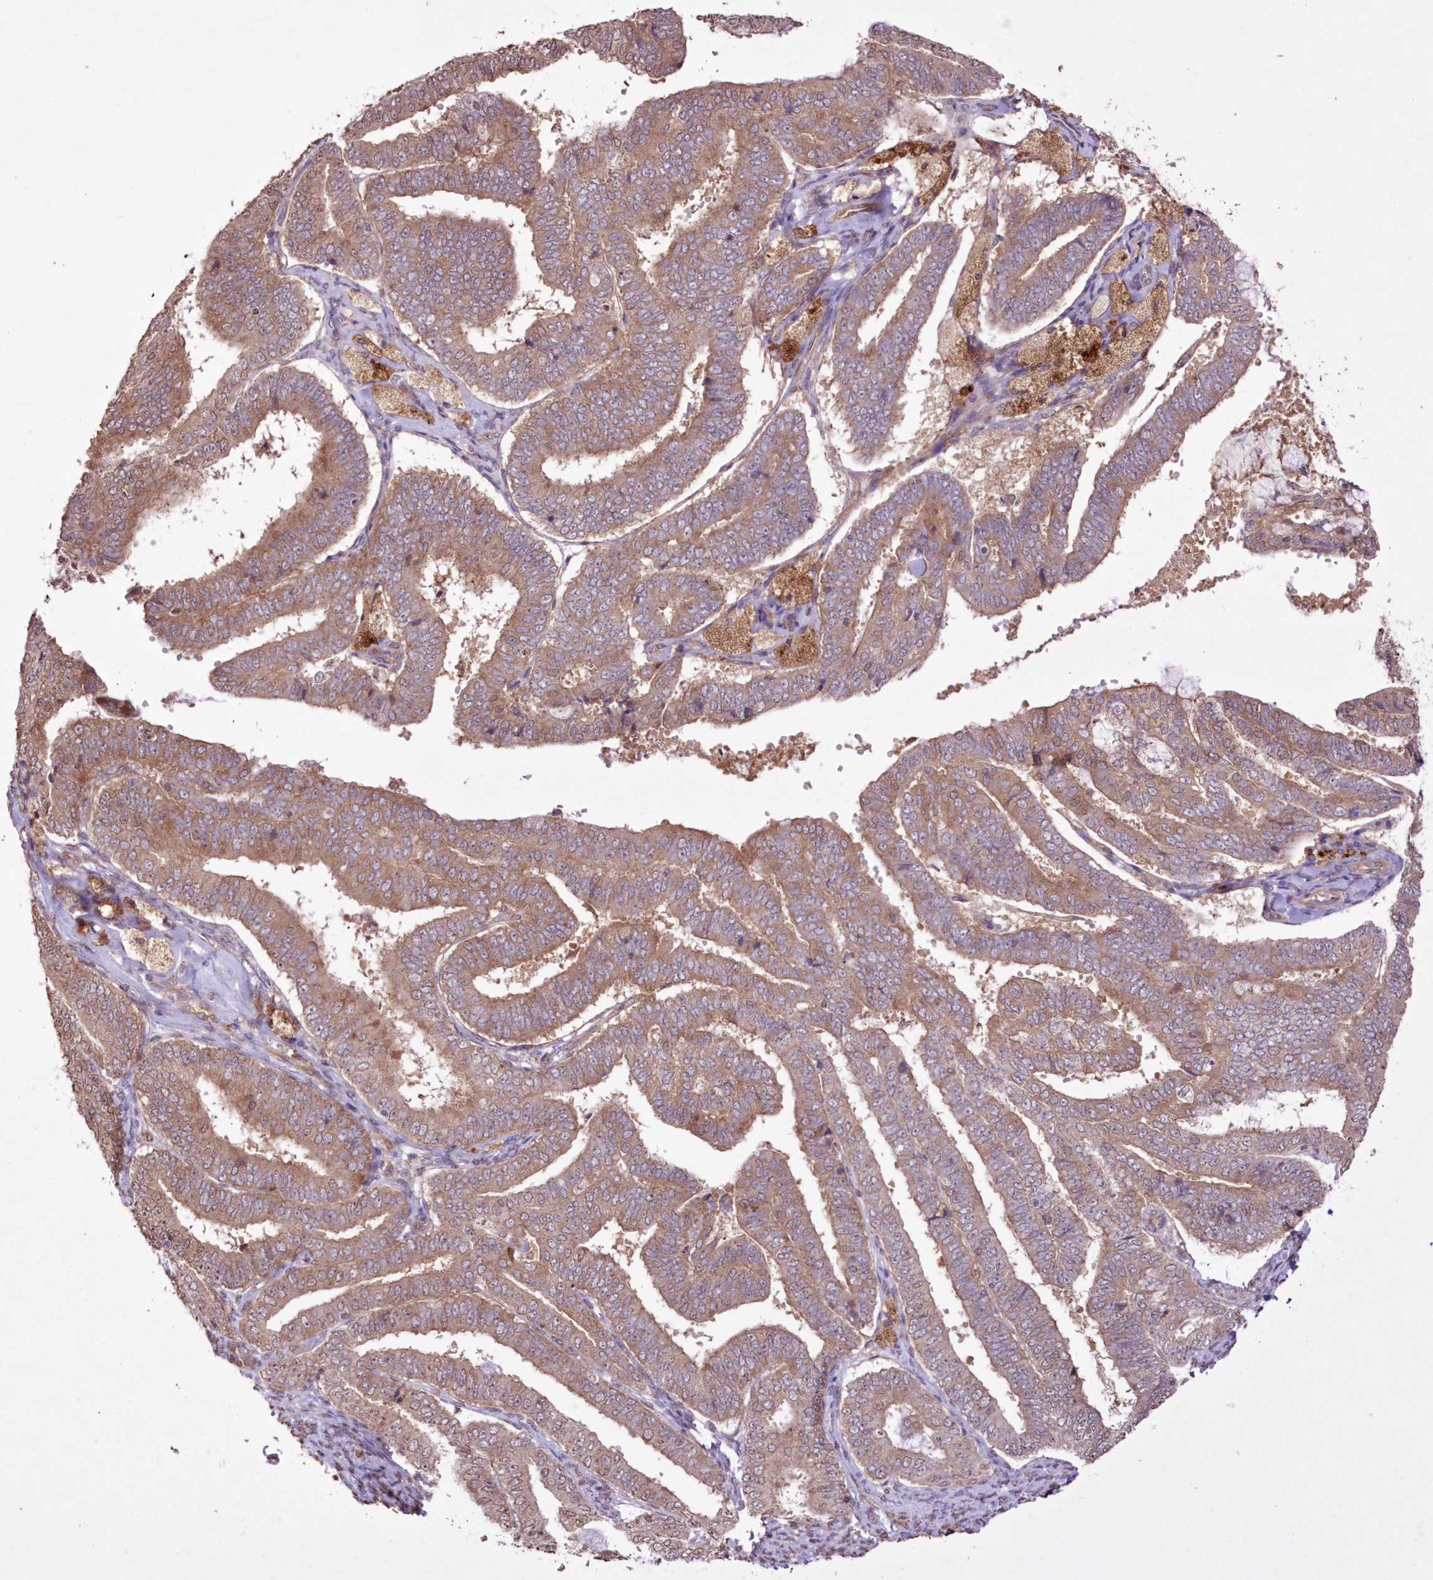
{"staining": {"intensity": "moderate", "quantity": ">75%", "location": "cytoplasmic/membranous"}, "tissue": "endometrial cancer", "cell_type": "Tumor cells", "image_type": "cancer", "snomed": [{"axis": "morphology", "description": "Adenocarcinoma, NOS"}, {"axis": "topography", "description": "Endometrium"}], "caption": "A medium amount of moderate cytoplasmic/membranous staining is seen in about >75% of tumor cells in adenocarcinoma (endometrial) tissue.", "gene": "FCHO2", "patient": {"sex": "female", "age": 63}}